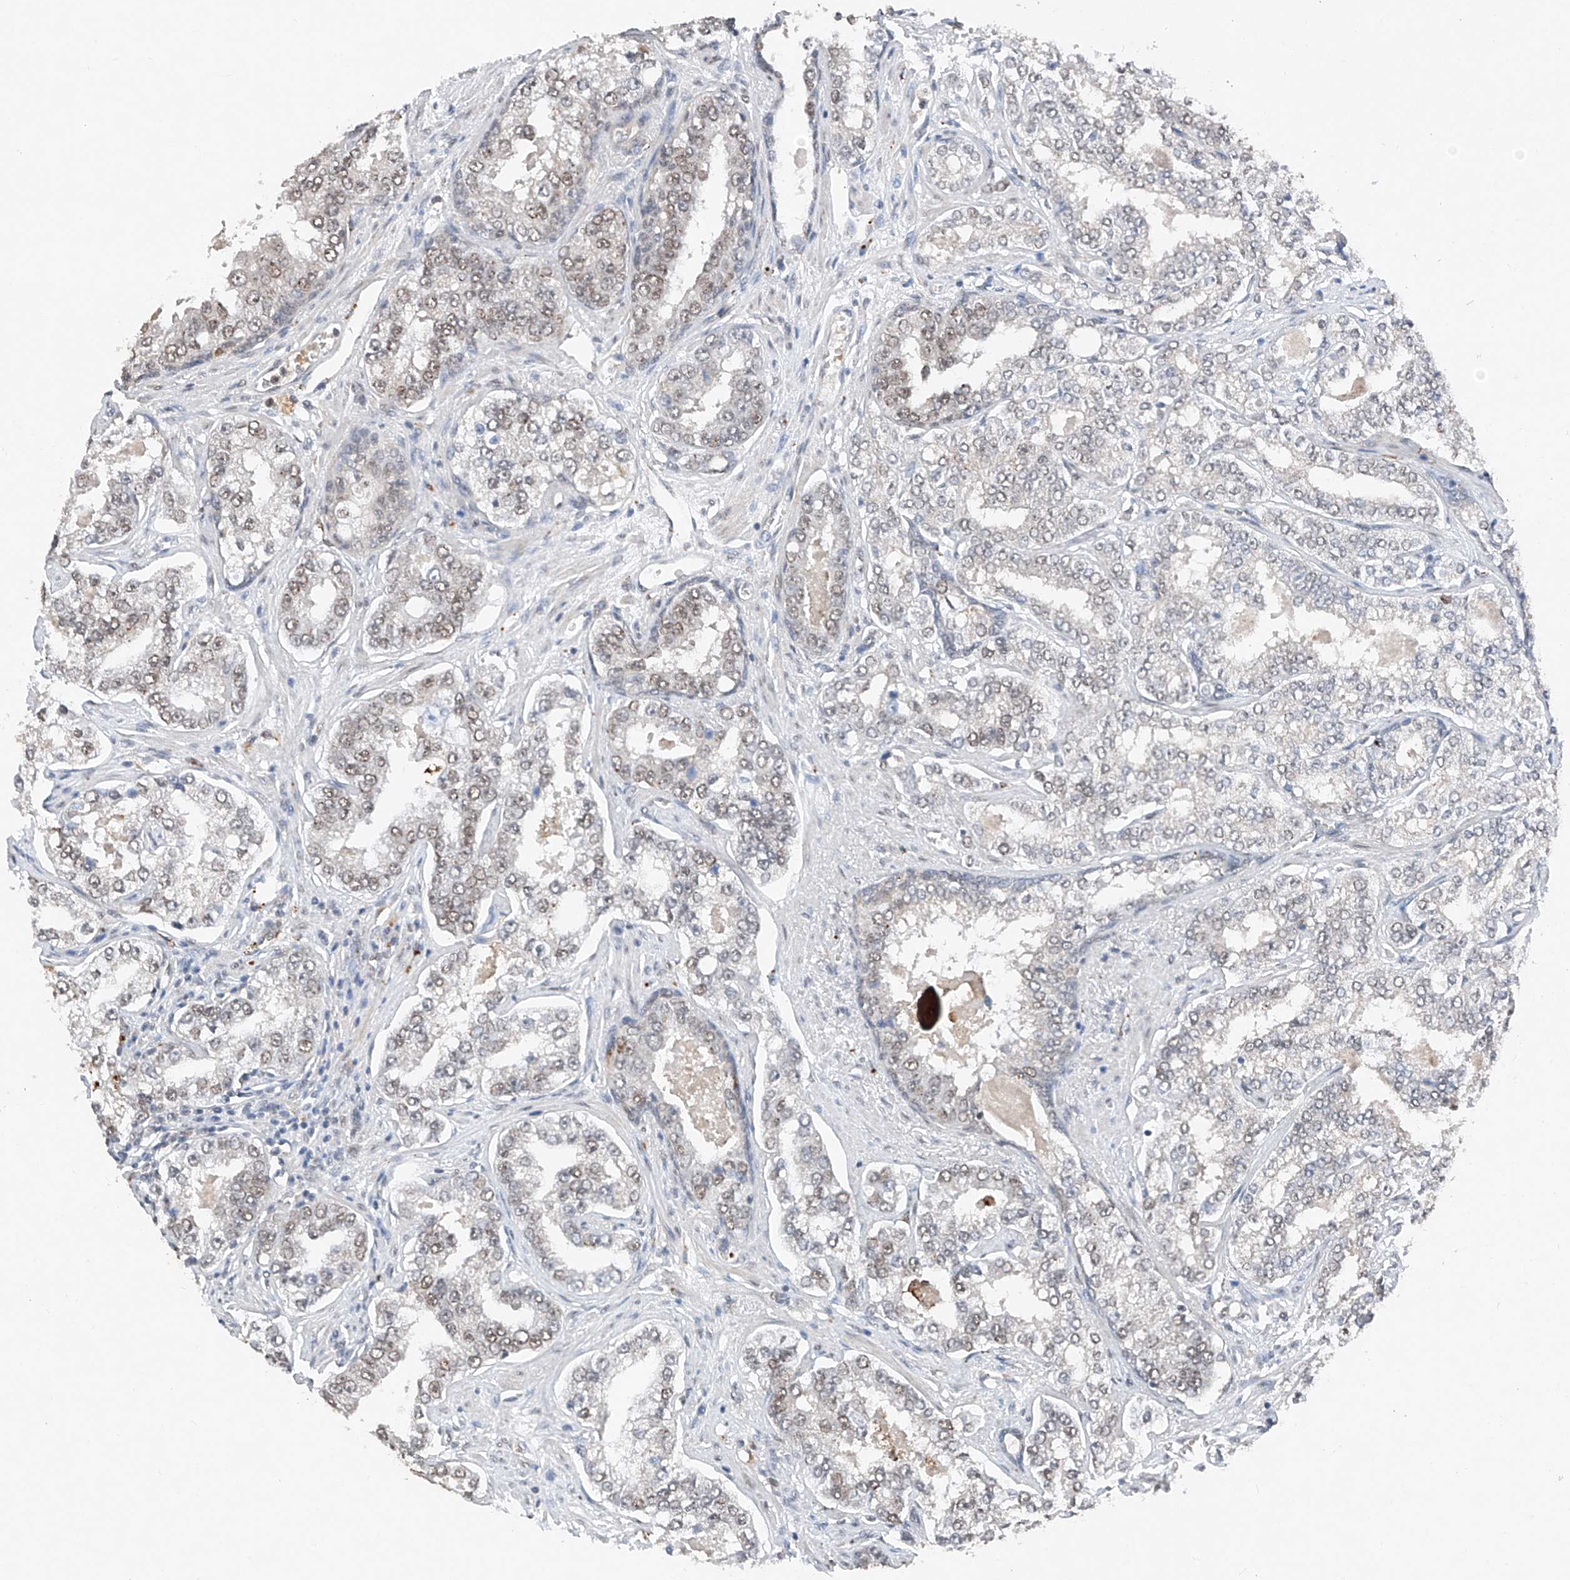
{"staining": {"intensity": "weak", "quantity": "<25%", "location": "nuclear"}, "tissue": "prostate cancer", "cell_type": "Tumor cells", "image_type": "cancer", "snomed": [{"axis": "morphology", "description": "Normal tissue, NOS"}, {"axis": "morphology", "description": "Adenocarcinoma, High grade"}, {"axis": "topography", "description": "Prostate"}], "caption": "High power microscopy micrograph of an IHC histopathology image of prostate cancer (adenocarcinoma (high-grade)), revealing no significant staining in tumor cells.", "gene": "TBX4", "patient": {"sex": "male", "age": 83}}